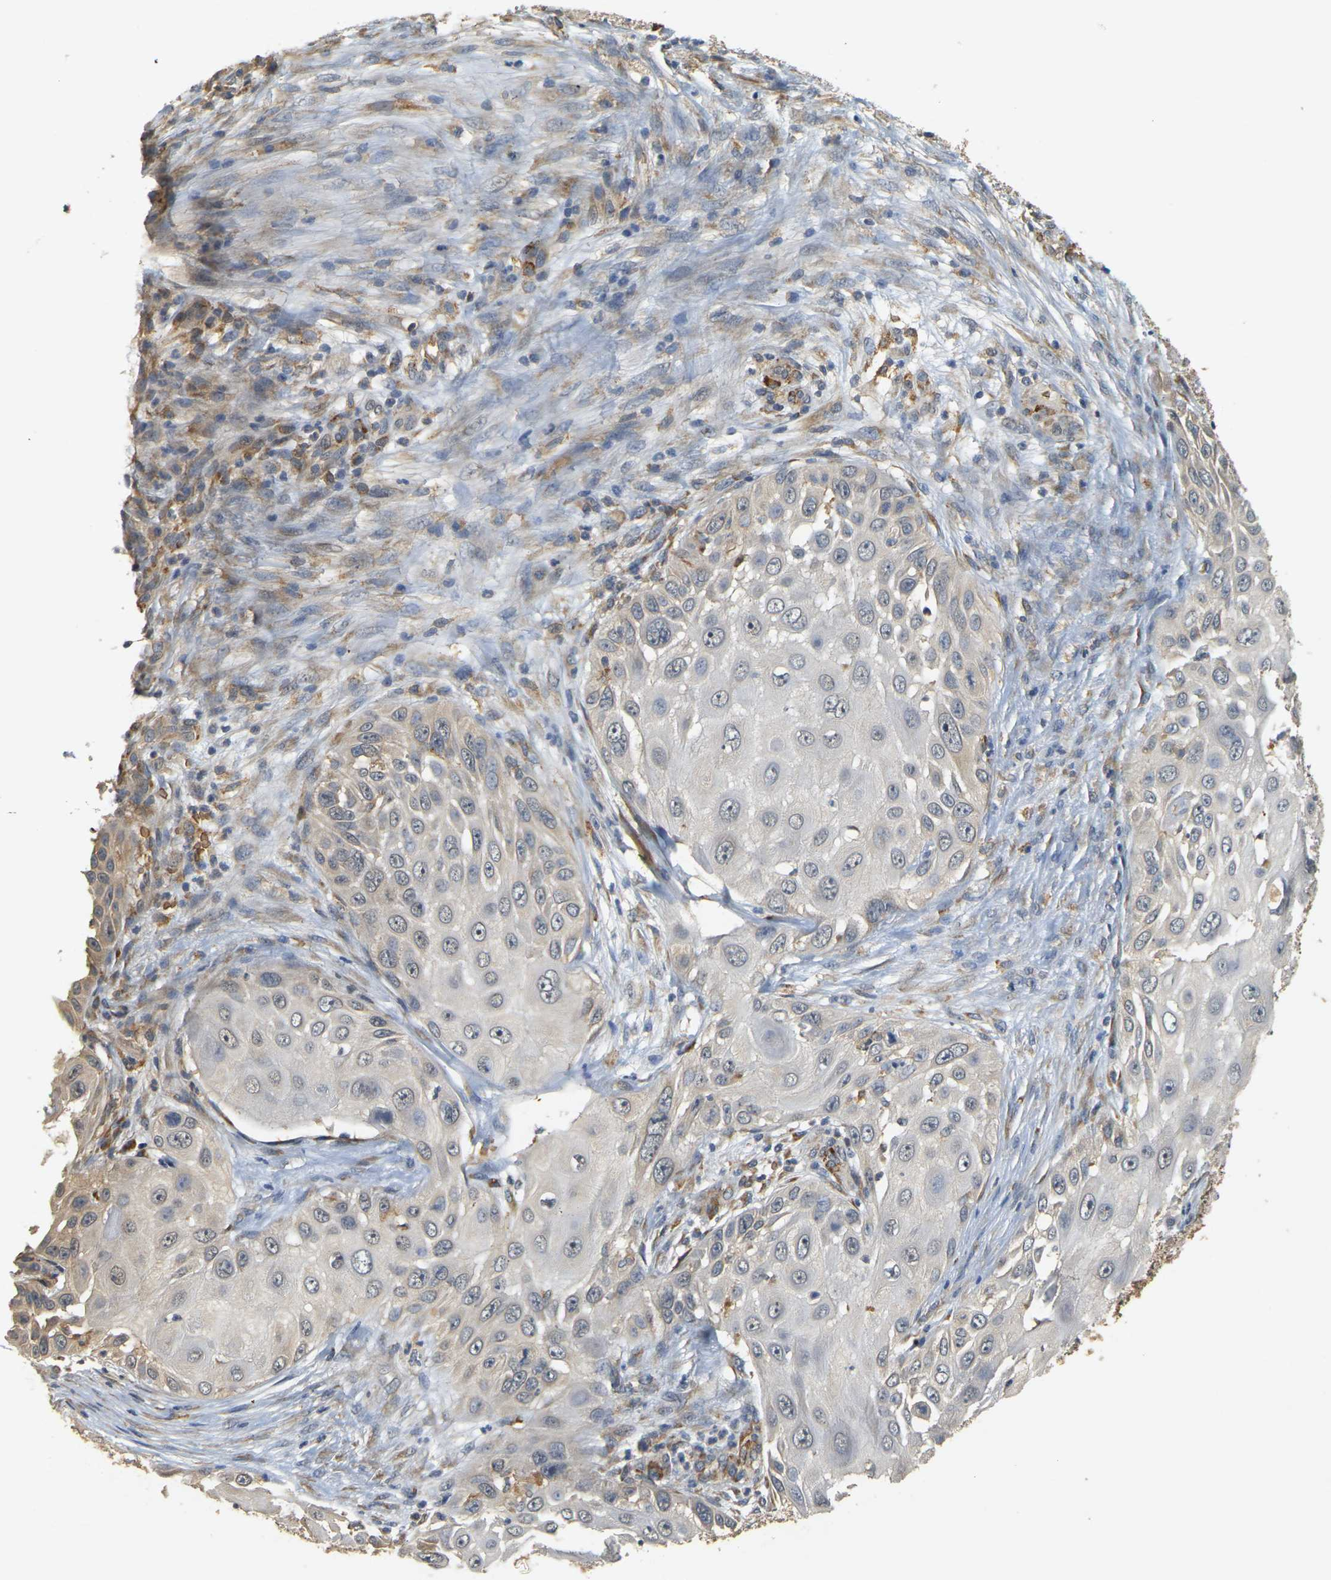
{"staining": {"intensity": "weak", "quantity": "<25%", "location": "cytoplasmic/membranous"}, "tissue": "skin cancer", "cell_type": "Tumor cells", "image_type": "cancer", "snomed": [{"axis": "morphology", "description": "Squamous cell carcinoma, NOS"}, {"axis": "topography", "description": "Skin"}], "caption": "A photomicrograph of skin cancer (squamous cell carcinoma) stained for a protein displays no brown staining in tumor cells.", "gene": "MEGF9", "patient": {"sex": "female", "age": 44}}